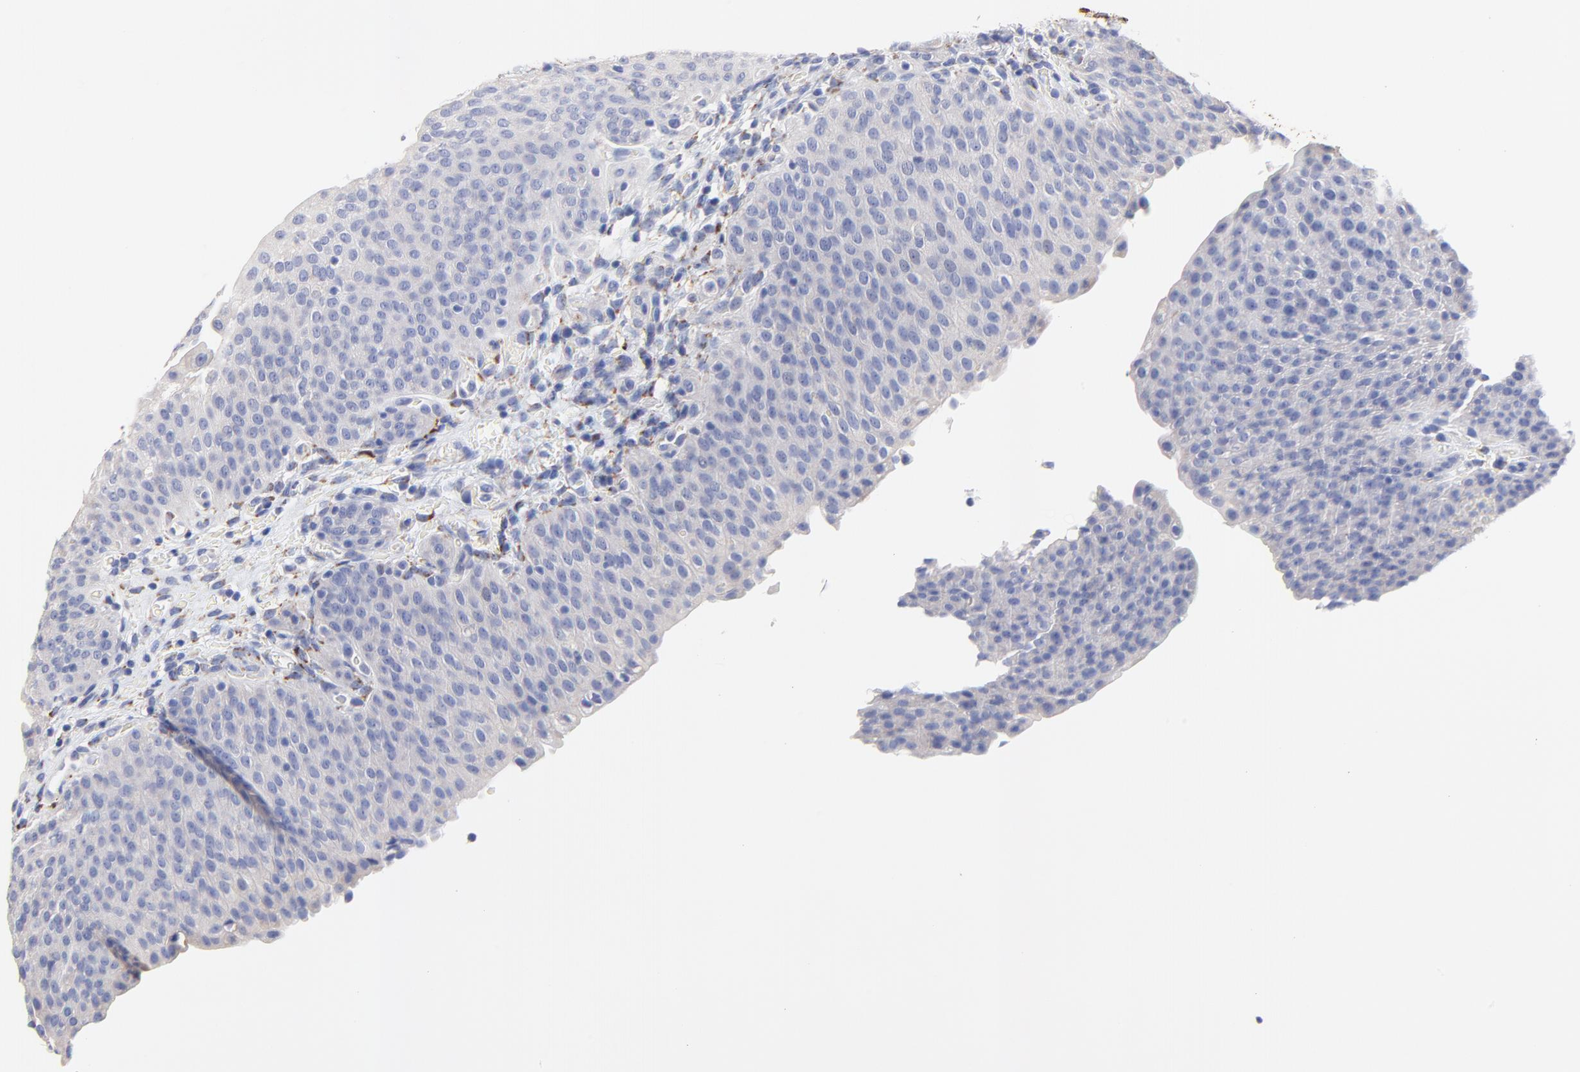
{"staining": {"intensity": "negative", "quantity": "none", "location": "none"}, "tissue": "urinary bladder", "cell_type": "Urothelial cells", "image_type": "normal", "snomed": [{"axis": "morphology", "description": "Normal tissue, NOS"}, {"axis": "morphology", "description": "Dysplasia, NOS"}, {"axis": "topography", "description": "Urinary bladder"}], "caption": "Immunohistochemical staining of unremarkable human urinary bladder shows no significant staining in urothelial cells.", "gene": "FBXO10", "patient": {"sex": "male", "age": 35}}